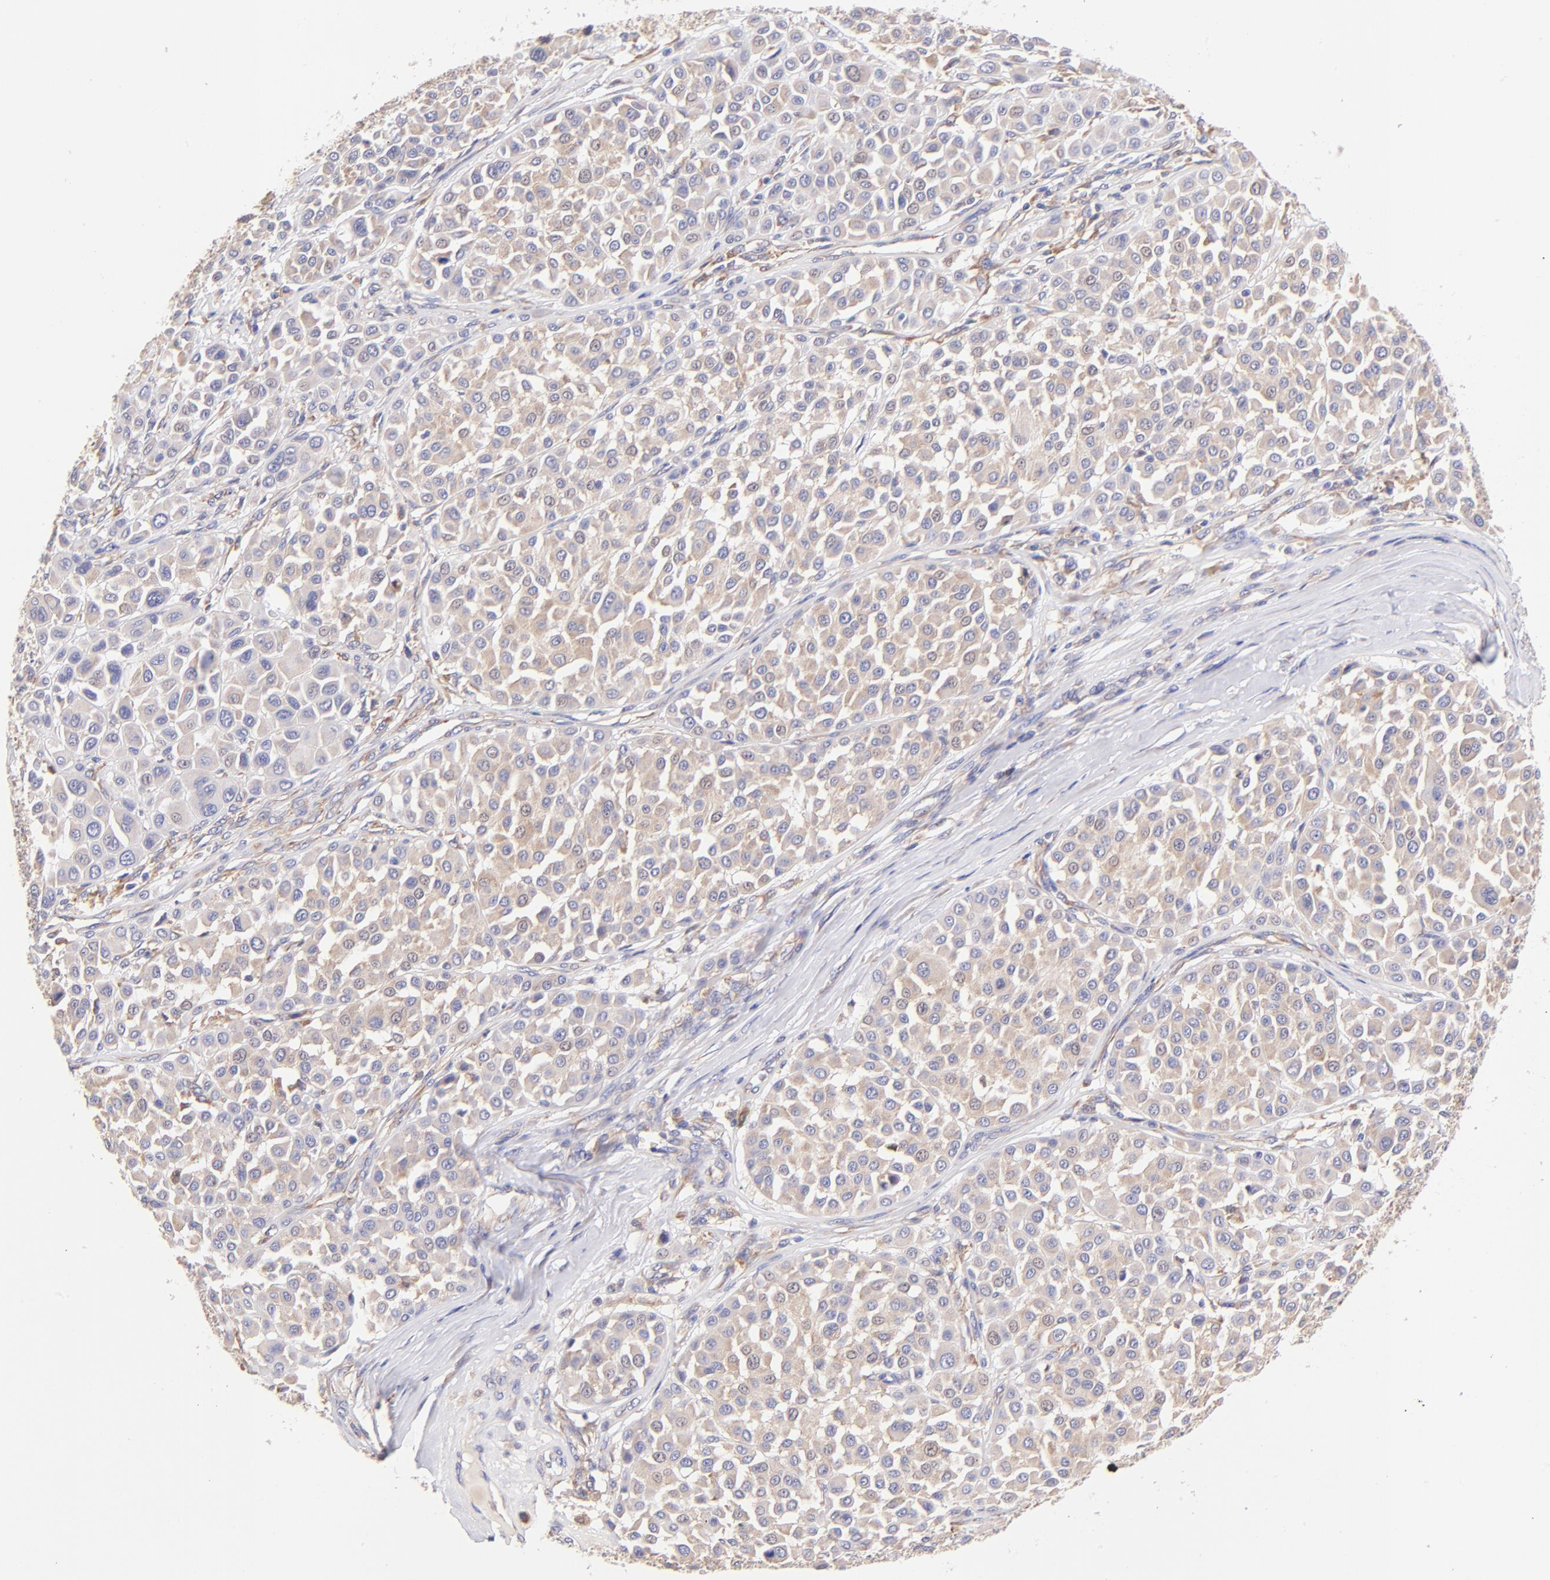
{"staining": {"intensity": "moderate", "quantity": ">75%", "location": "cytoplasmic/membranous"}, "tissue": "melanoma", "cell_type": "Tumor cells", "image_type": "cancer", "snomed": [{"axis": "morphology", "description": "Malignant melanoma, Metastatic site"}, {"axis": "topography", "description": "Soft tissue"}], "caption": "Immunohistochemistry (IHC) (DAB (3,3'-diaminobenzidine)) staining of human malignant melanoma (metastatic site) displays moderate cytoplasmic/membranous protein expression in about >75% of tumor cells.", "gene": "RPL11", "patient": {"sex": "male", "age": 41}}